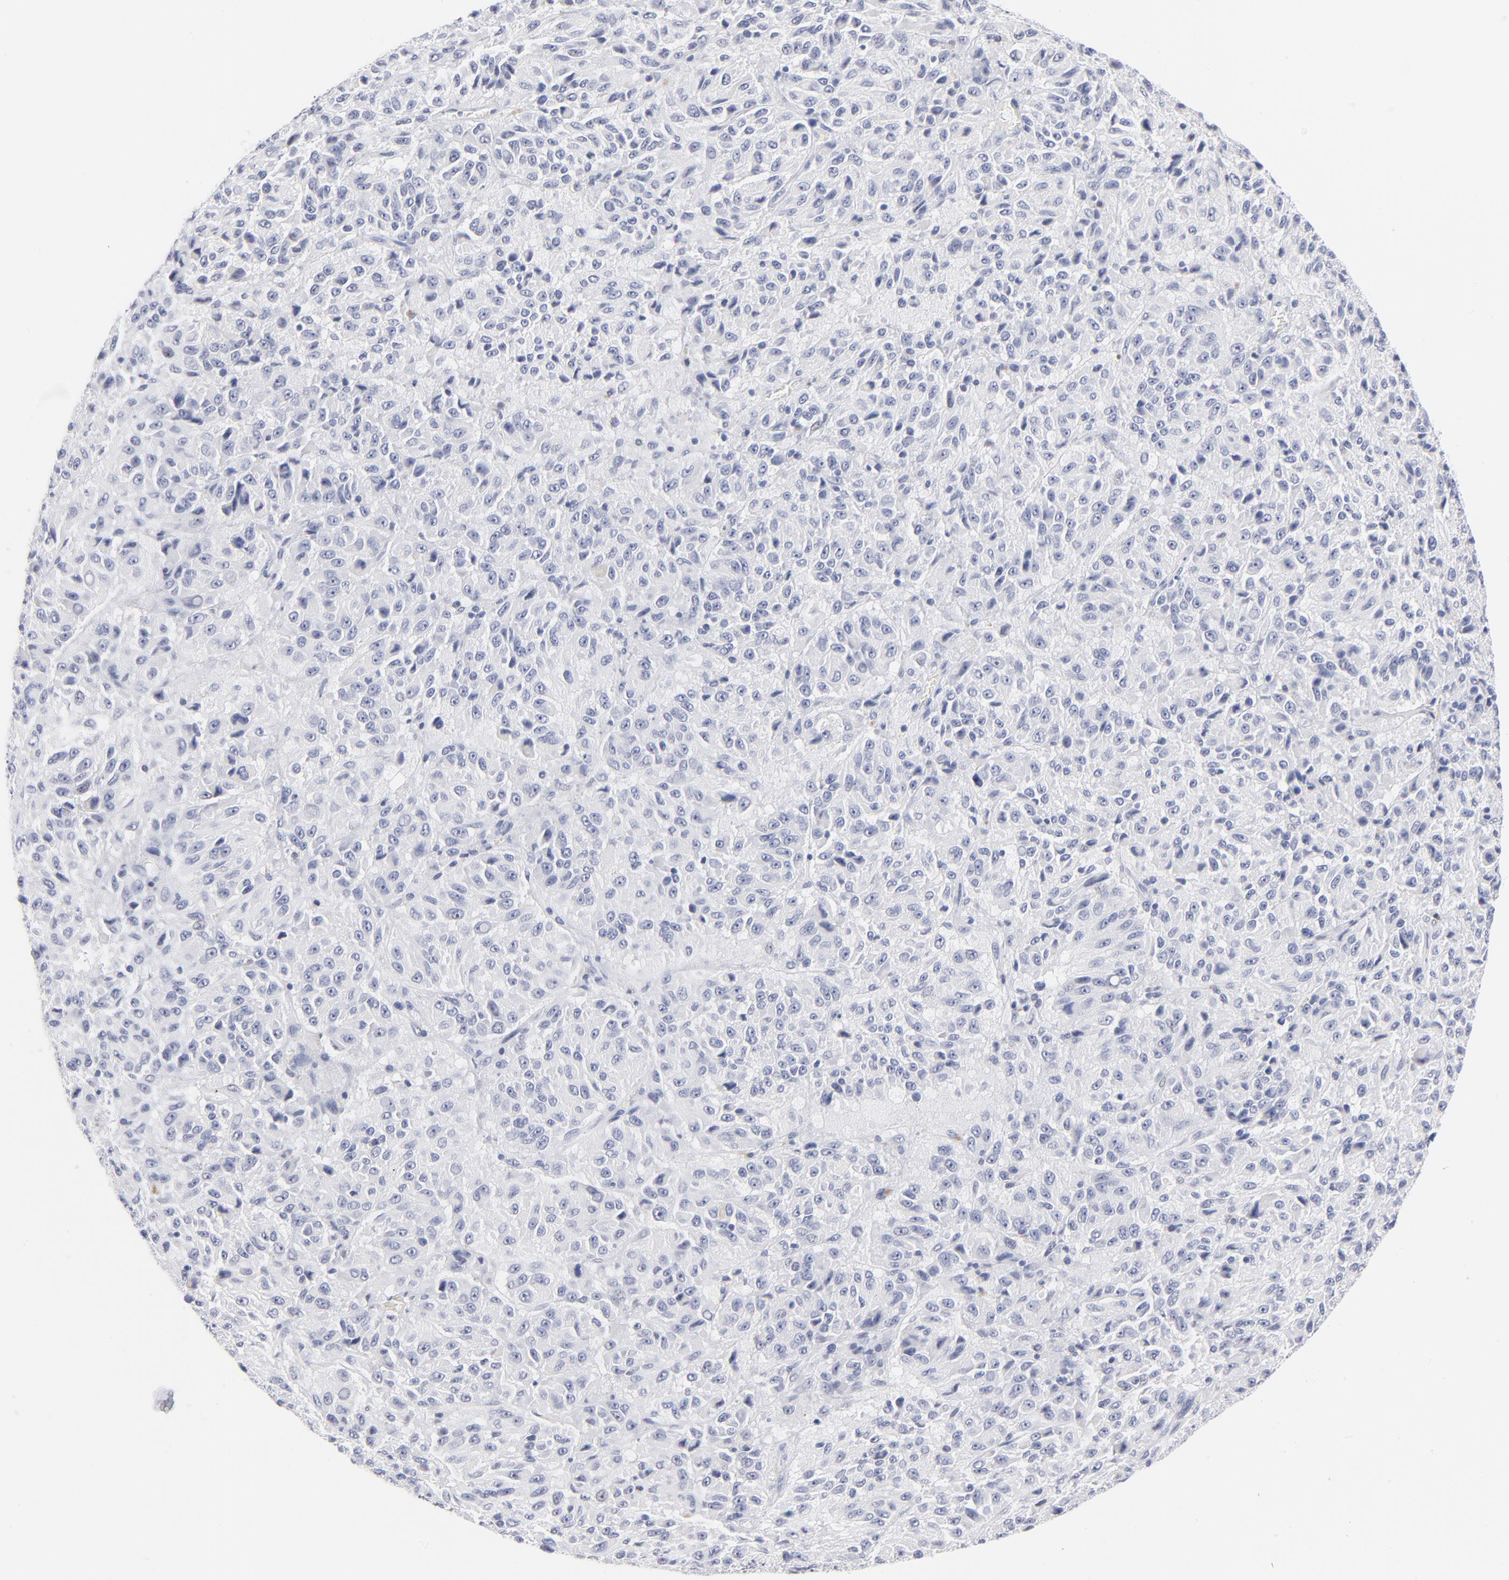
{"staining": {"intensity": "negative", "quantity": "none", "location": "none"}, "tissue": "melanoma", "cell_type": "Tumor cells", "image_type": "cancer", "snomed": [{"axis": "morphology", "description": "Malignant melanoma, Metastatic site"}, {"axis": "topography", "description": "Lung"}], "caption": "Tumor cells are negative for protein expression in human melanoma.", "gene": "KHNYN", "patient": {"sex": "male", "age": 64}}